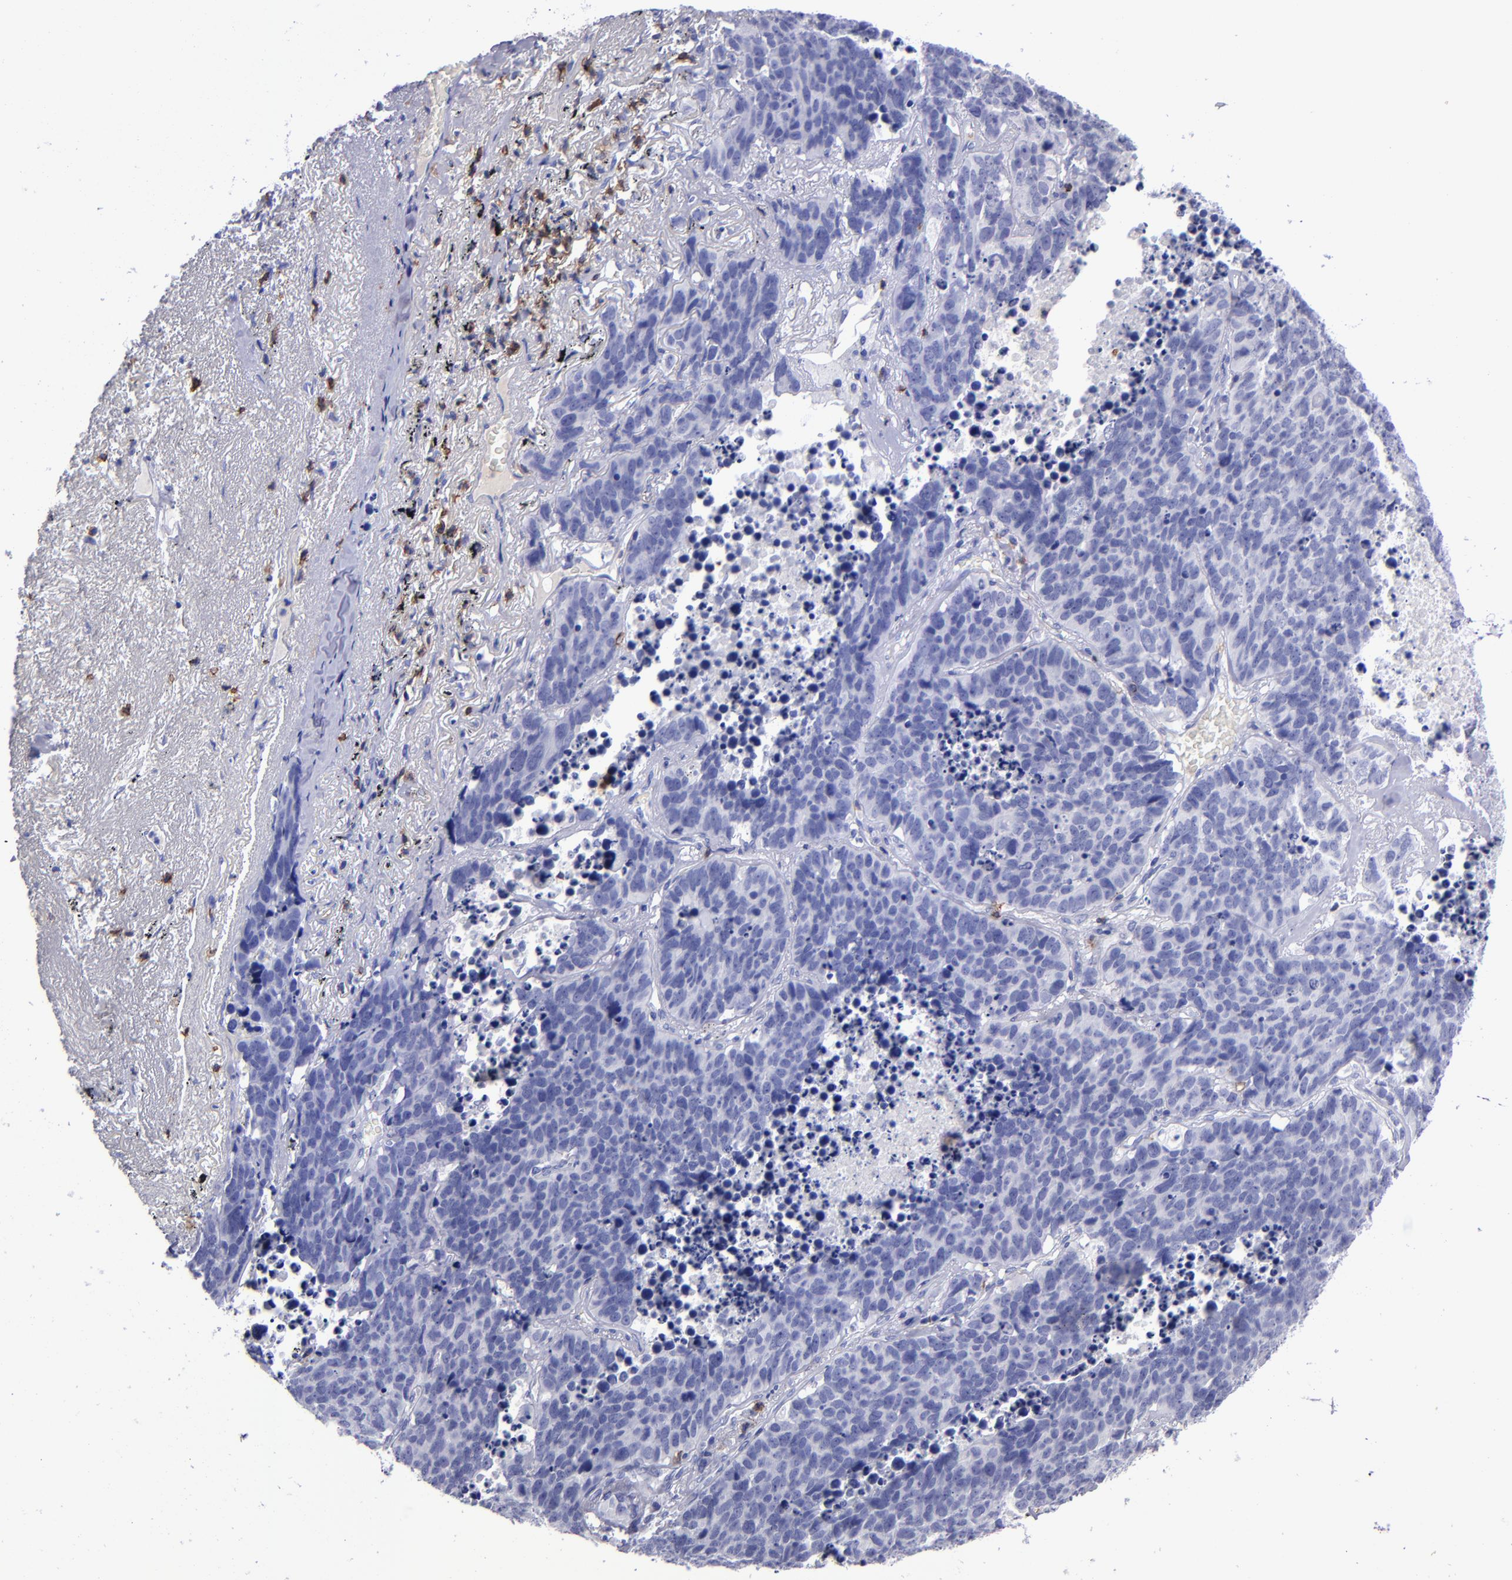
{"staining": {"intensity": "negative", "quantity": "none", "location": "none"}, "tissue": "lung cancer", "cell_type": "Tumor cells", "image_type": "cancer", "snomed": [{"axis": "morphology", "description": "Carcinoid, malignant, NOS"}, {"axis": "topography", "description": "Lung"}], "caption": "This histopathology image is of carcinoid (malignant) (lung) stained with immunohistochemistry (IHC) to label a protein in brown with the nuclei are counter-stained blue. There is no positivity in tumor cells.", "gene": "CD6", "patient": {"sex": "male", "age": 60}}